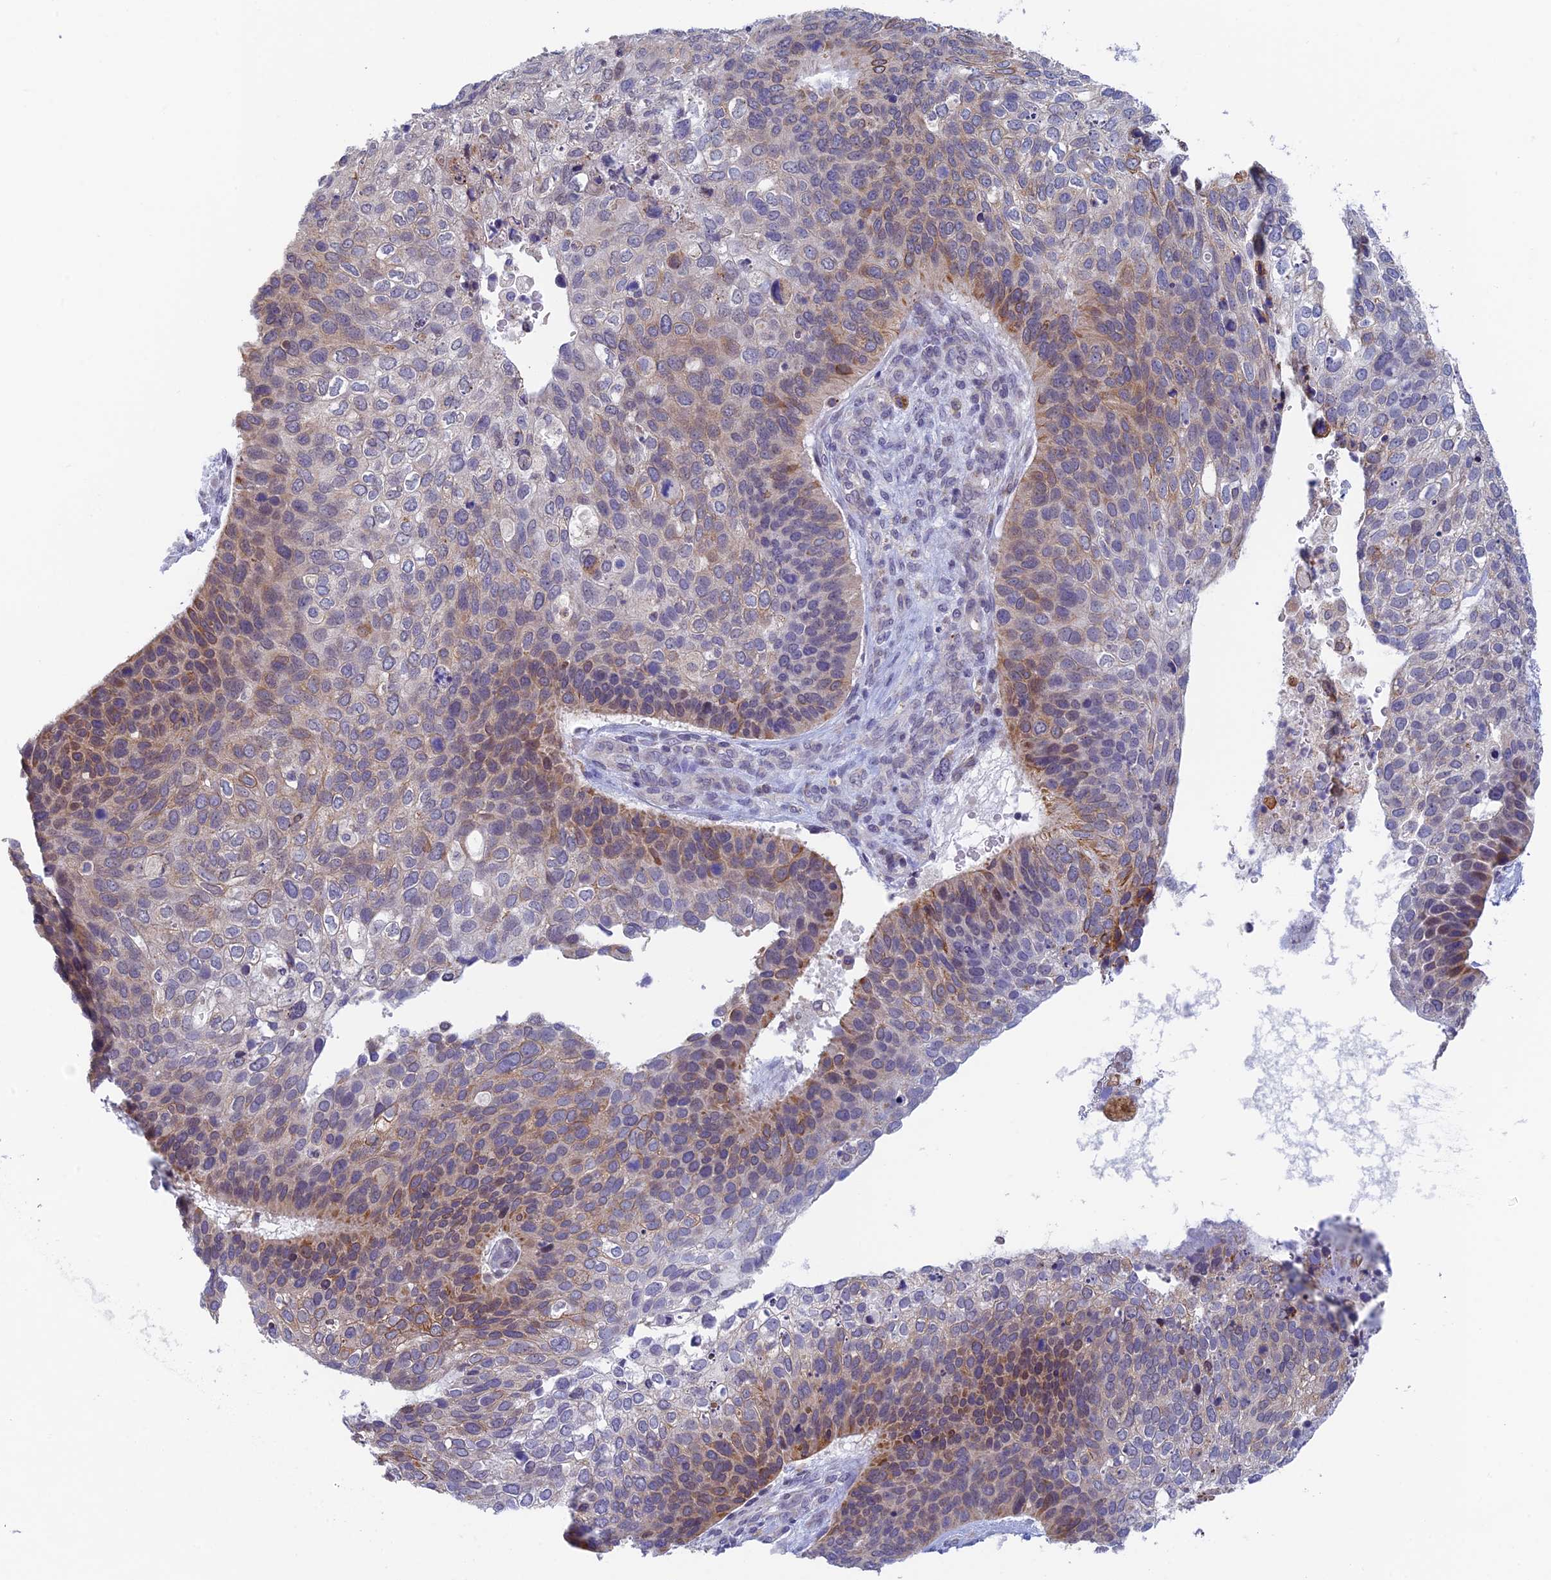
{"staining": {"intensity": "moderate", "quantity": "25%-75%", "location": "cytoplasmic/membranous"}, "tissue": "skin cancer", "cell_type": "Tumor cells", "image_type": "cancer", "snomed": [{"axis": "morphology", "description": "Basal cell carcinoma"}, {"axis": "topography", "description": "Skin"}], "caption": "Human skin cancer stained with a brown dye exhibits moderate cytoplasmic/membranous positive positivity in approximately 25%-75% of tumor cells.", "gene": "REXO5", "patient": {"sex": "female", "age": 74}}